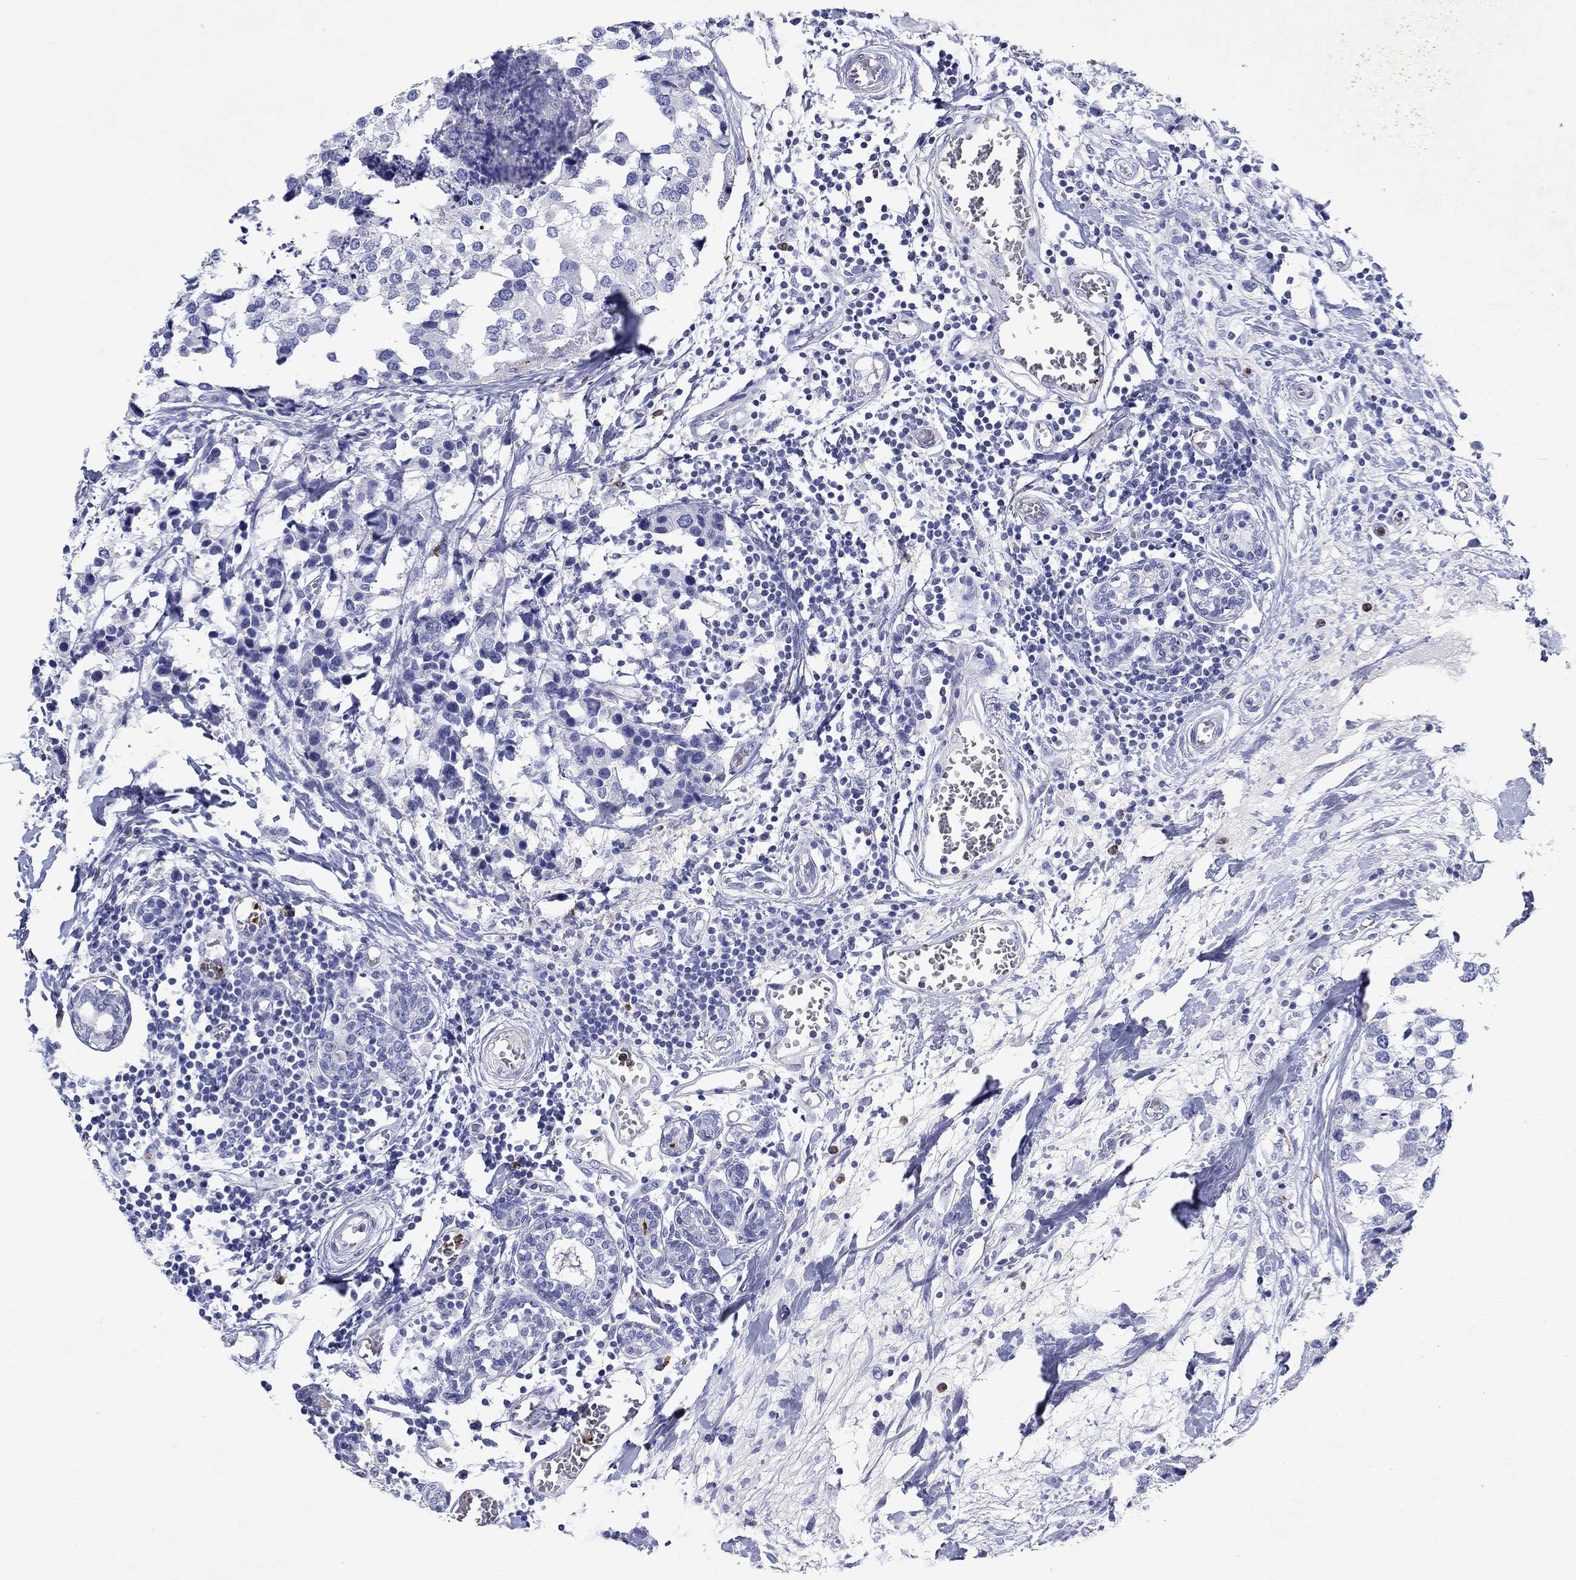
{"staining": {"intensity": "negative", "quantity": "none", "location": "none"}, "tissue": "breast cancer", "cell_type": "Tumor cells", "image_type": "cancer", "snomed": [{"axis": "morphology", "description": "Lobular carcinoma"}, {"axis": "topography", "description": "Breast"}], "caption": "Tumor cells are negative for brown protein staining in breast cancer (lobular carcinoma).", "gene": "EPX", "patient": {"sex": "female", "age": 59}}